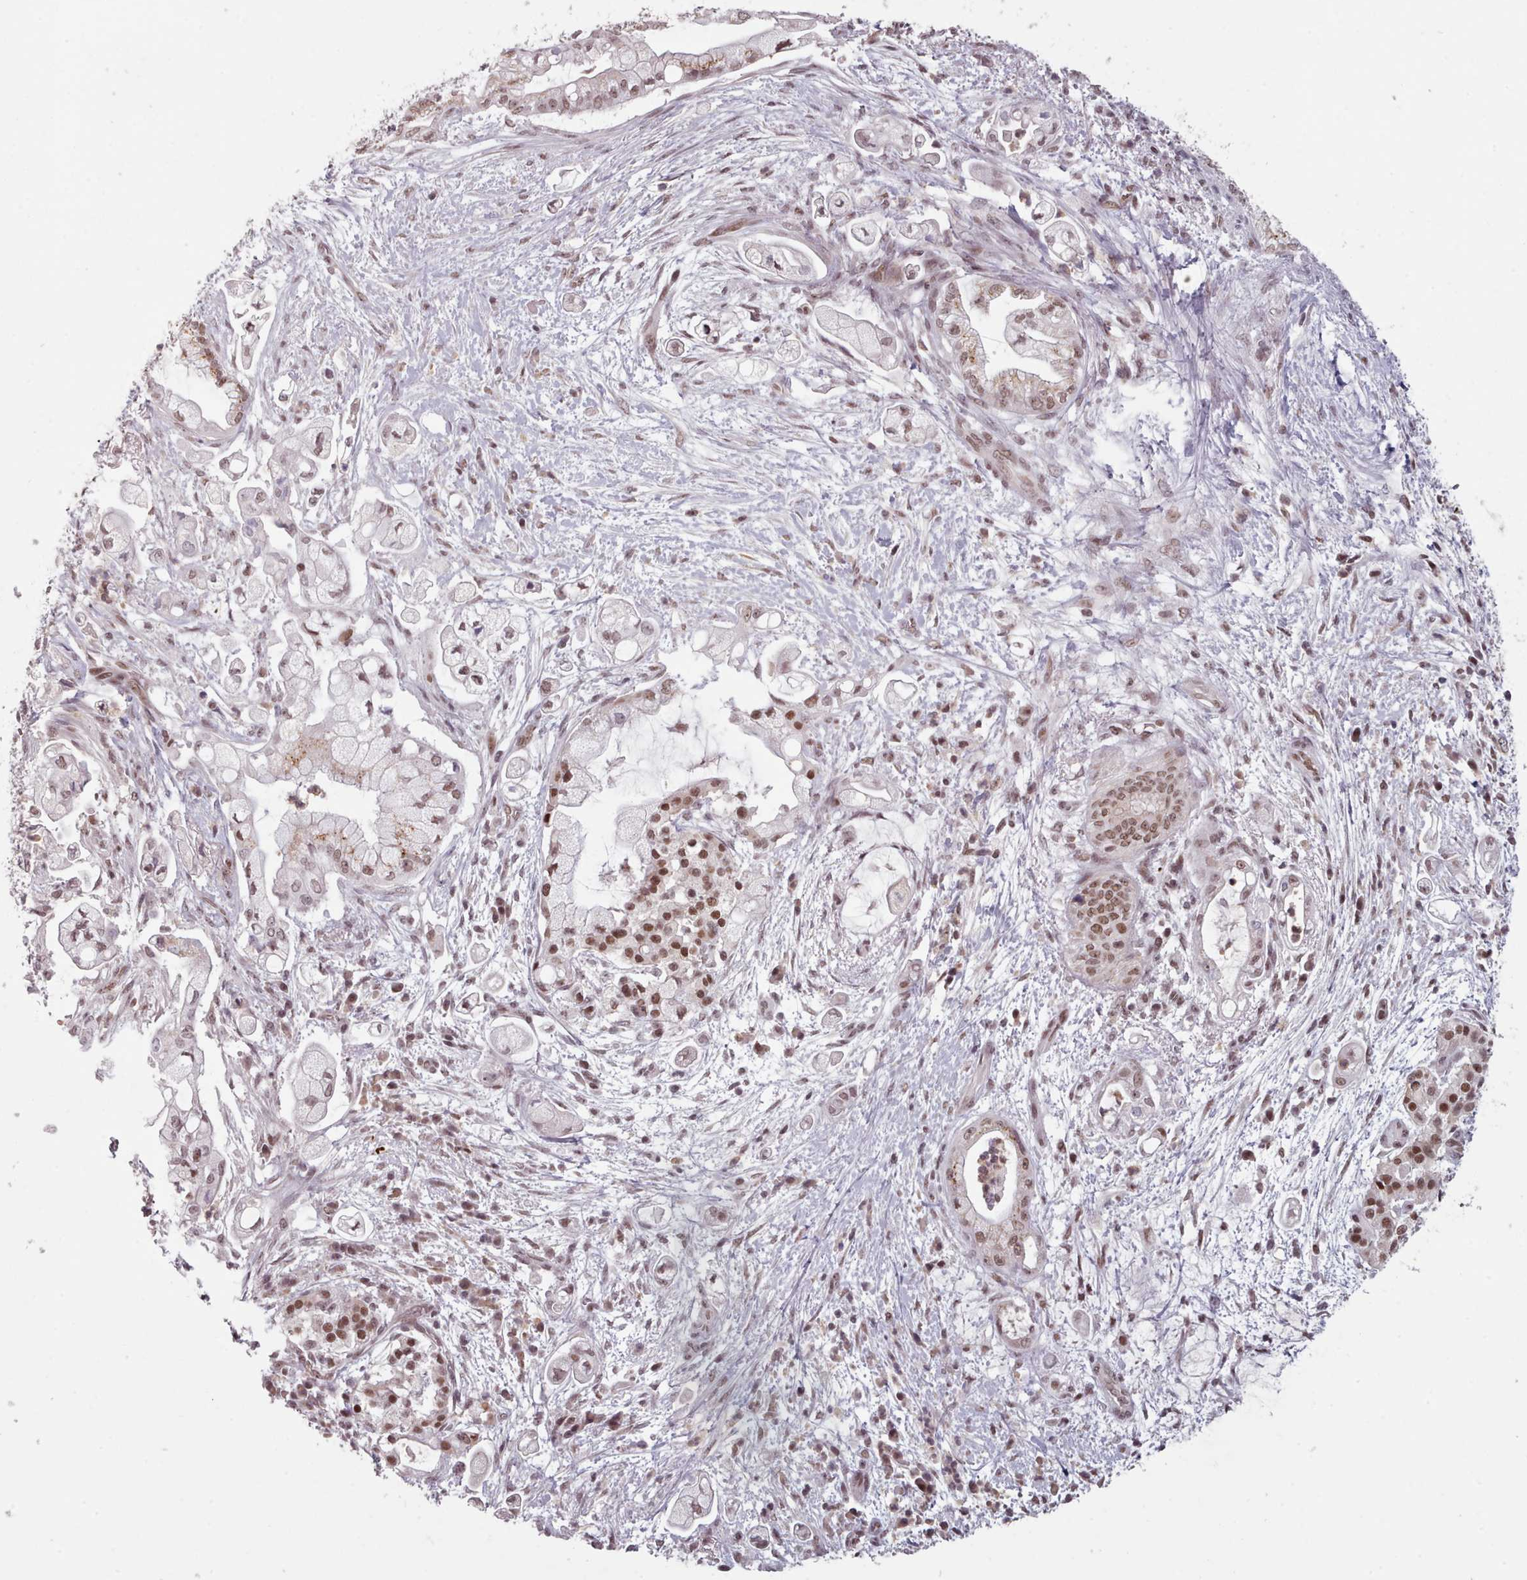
{"staining": {"intensity": "weak", "quantity": ">75%", "location": "cytoplasmic/membranous,nuclear"}, "tissue": "pancreatic cancer", "cell_type": "Tumor cells", "image_type": "cancer", "snomed": [{"axis": "morphology", "description": "Adenocarcinoma, NOS"}, {"axis": "topography", "description": "Pancreas"}], "caption": "High-magnification brightfield microscopy of pancreatic cancer (adenocarcinoma) stained with DAB (3,3'-diaminobenzidine) (brown) and counterstained with hematoxylin (blue). tumor cells exhibit weak cytoplasmic/membranous and nuclear expression is seen in approximately>75% of cells. The protein of interest is shown in brown color, while the nuclei are stained blue.", "gene": "SRSF9", "patient": {"sex": "female", "age": 69}}